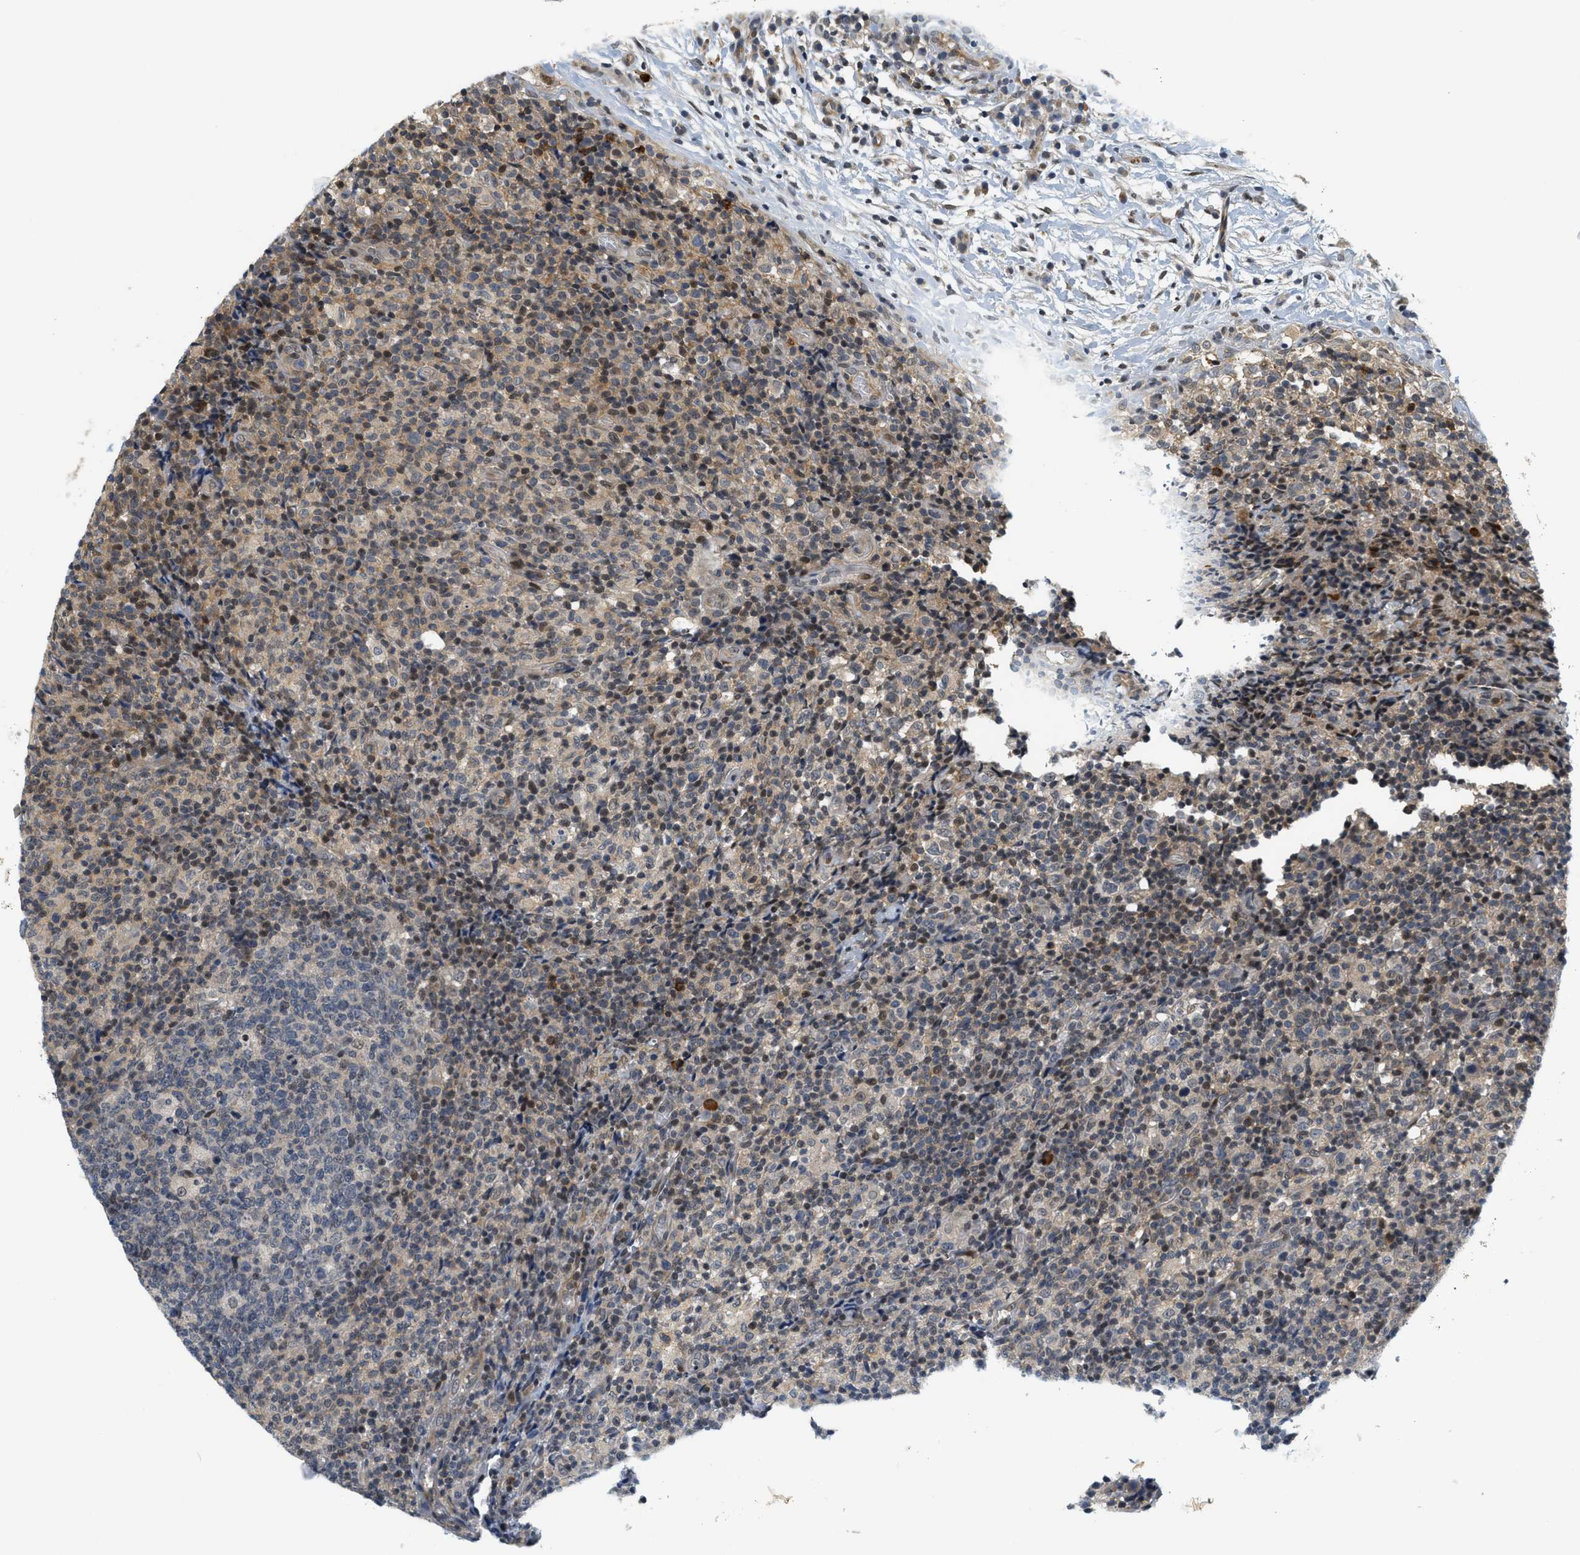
{"staining": {"intensity": "weak", "quantity": "25%-75%", "location": "cytoplasmic/membranous"}, "tissue": "lymph node", "cell_type": "Germinal center cells", "image_type": "normal", "snomed": [{"axis": "morphology", "description": "Normal tissue, NOS"}, {"axis": "morphology", "description": "Inflammation, NOS"}, {"axis": "topography", "description": "Lymph node"}], "caption": "Approximately 25%-75% of germinal center cells in normal lymph node show weak cytoplasmic/membranous protein positivity as visualized by brown immunohistochemical staining.", "gene": "KMT2A", "patient": {"sex": "male", "age": 55}}